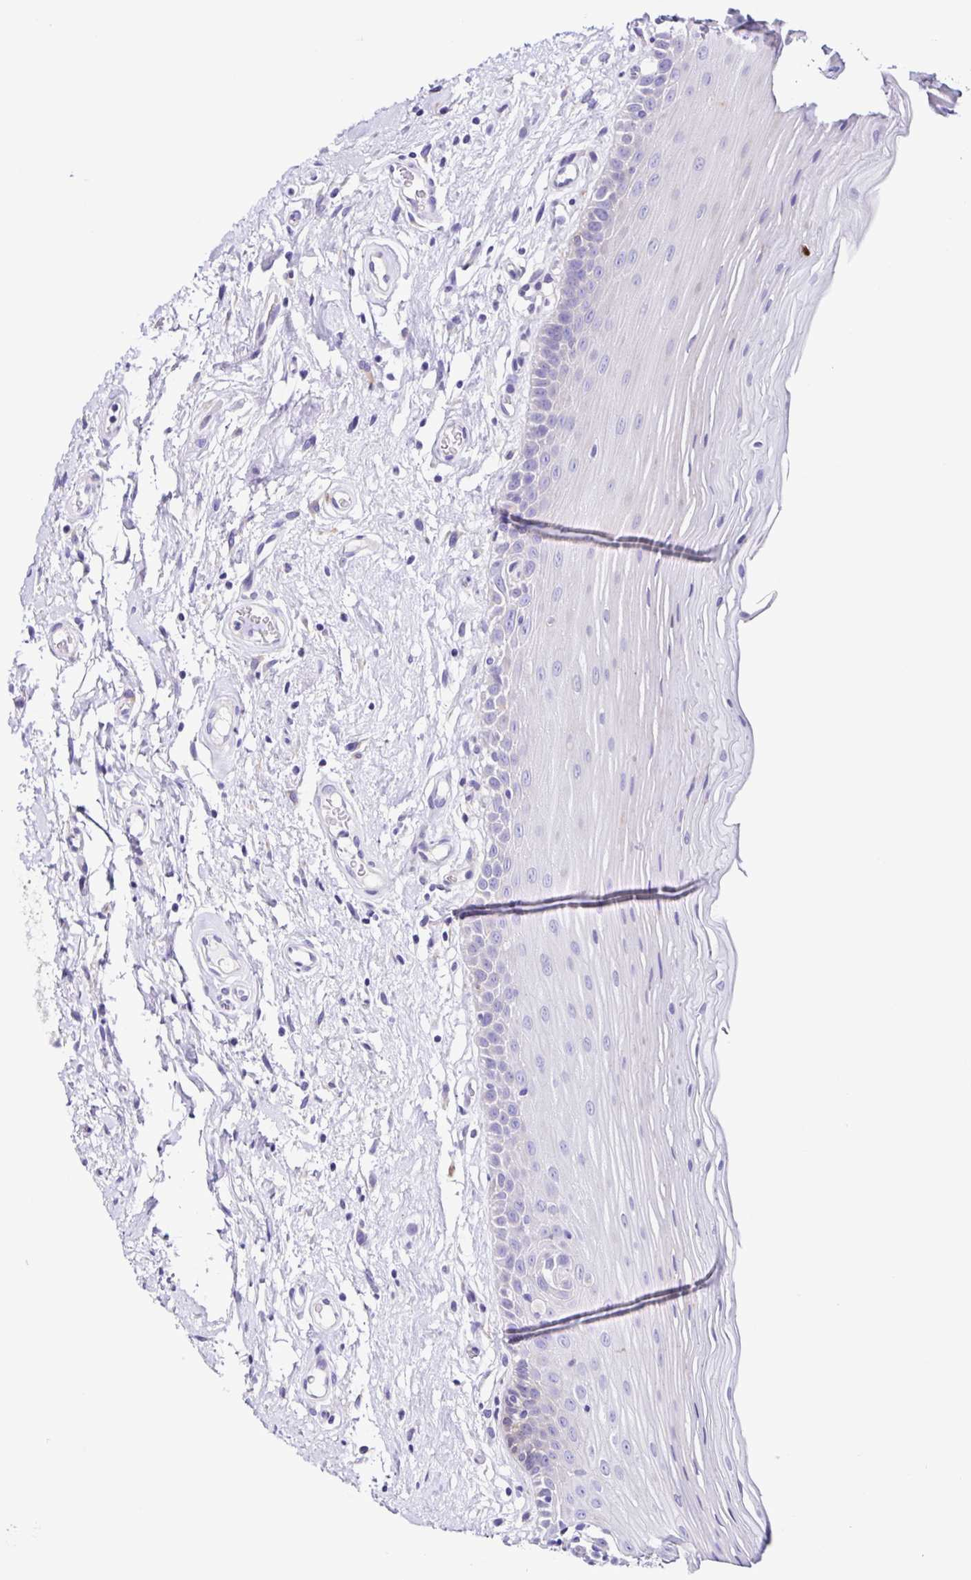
{"staining": {"intensity": "negative", "quantity": "none", "location": "none"}, "tissue": "oral mucosa", "cell_type": "Squamous epithelial cells", "image_type": "normal", "snomed": [{"axis": "morphology", "description": "Normal tissue, NOS"}, {"axis": "morphology", "description": "Squamous cell carcinoma, NOS"}, {"axis": "topography", "description": "Oral tissue"}, {"axis": "topography", "description": "Tounge, NOS"}, {"axis": "topography", "description": "Head-Neck"}], "caption": "IHC of unremarkable human oral mucosa shows no staining in squamous epithelial cells.", "gene": "OSBPL5", "patient": {"sex": "male", "age": 62}}